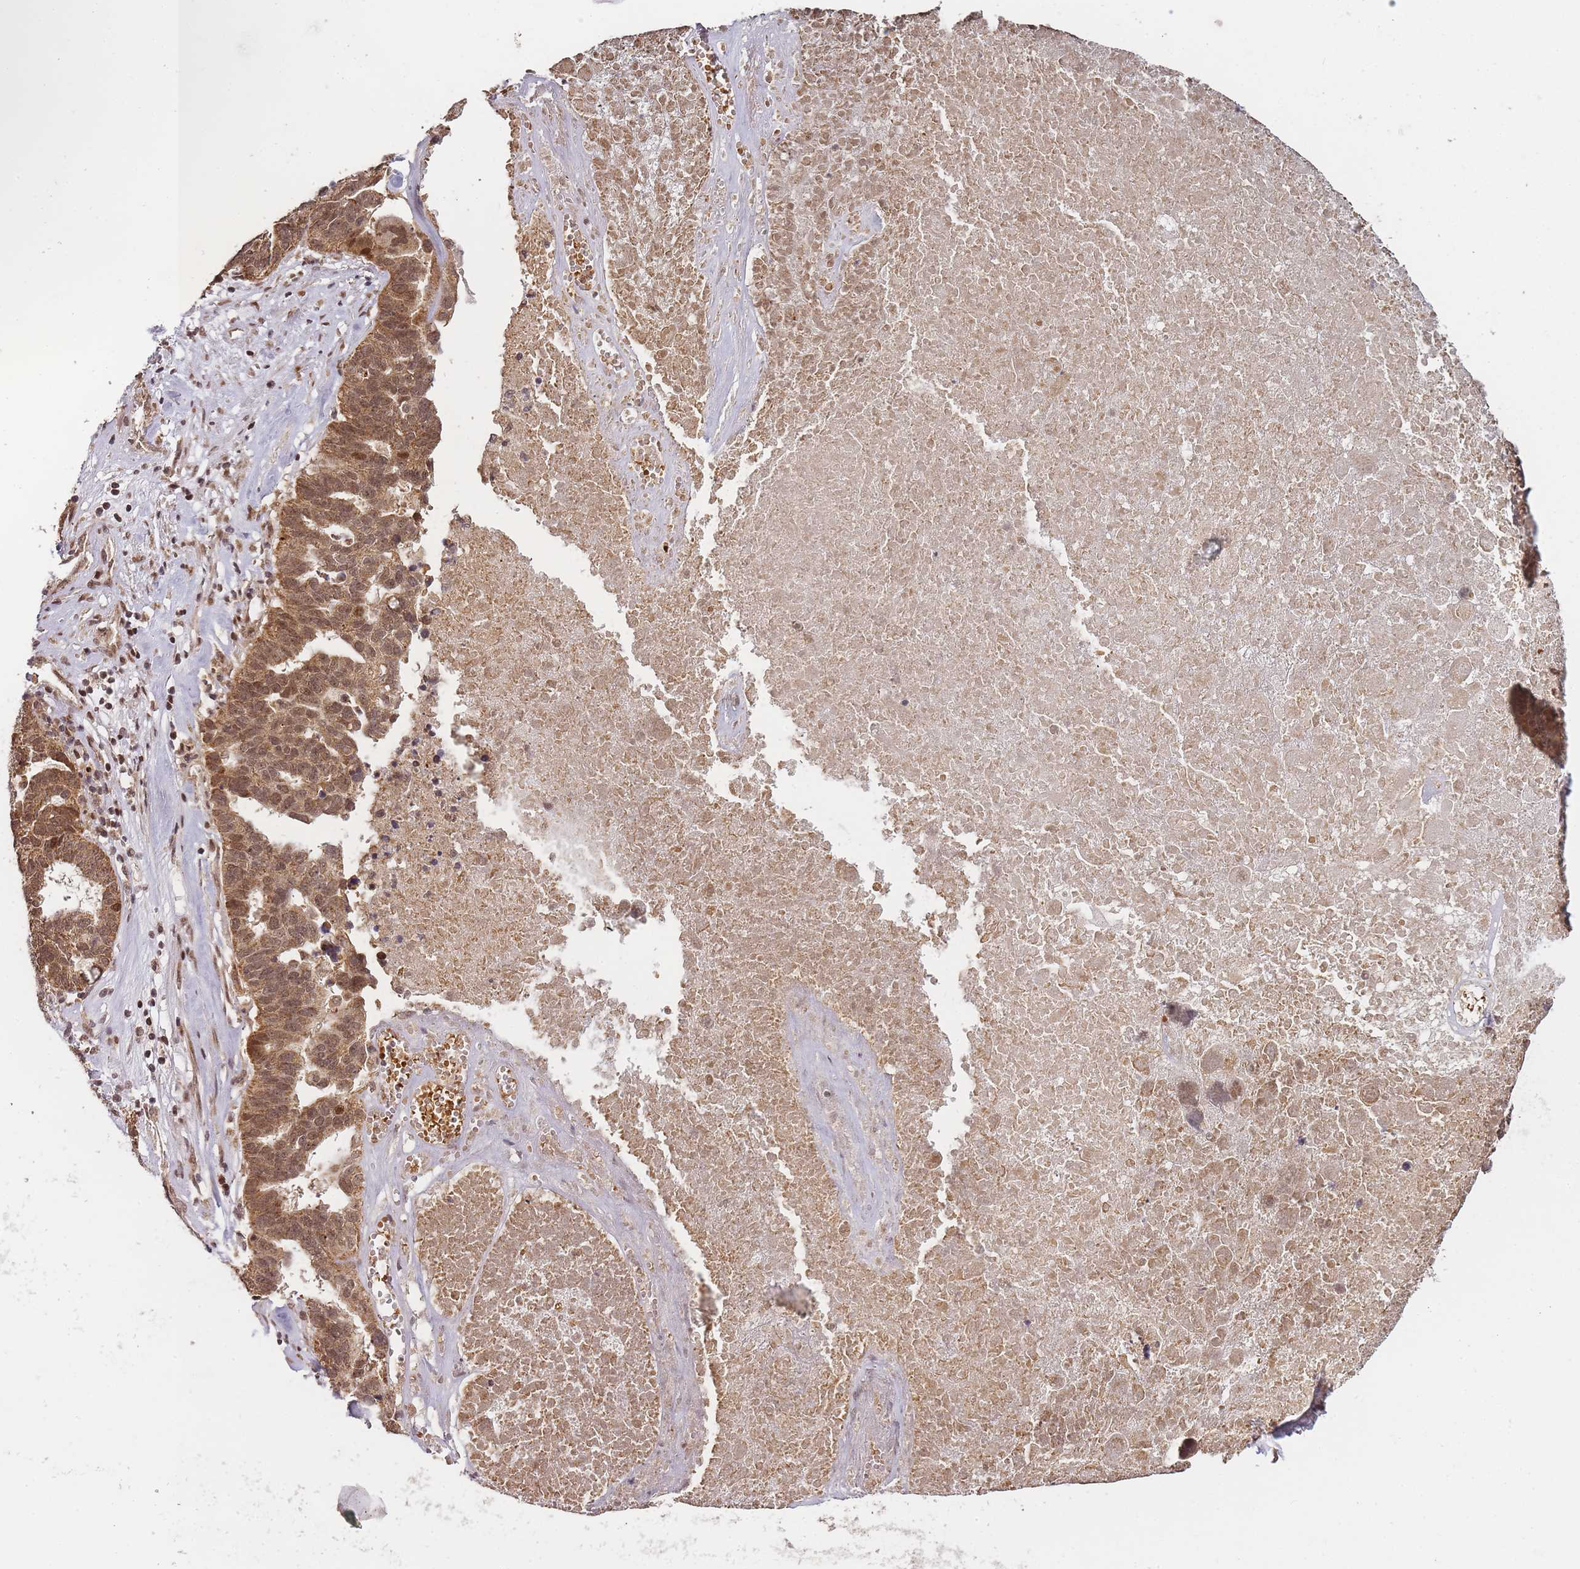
{"staining": {"intensity": "moderate", "quantity": ">75%", "location": "cytoplasmic/membranous,nuclear"}, "tissue": "ovarian cancer", "cell_type": "Tumor cells", "image_type": "cancer", "snomed": [{"axis": "morphology", "description": "Cystadenocarcinoma, serous, NOS"}, {"axis": "topography", "description": "Ovary"}], "caption": "Tumor cells show moderate cytoplasmic/membranous and nuclear staining in approximately >75% of cells in ovarian cancer (serous cystadenocarcinoma). Nuclei are stained in blue.", "gene": "ZNF497", "patient": {"sex": "female", "age": 59}}